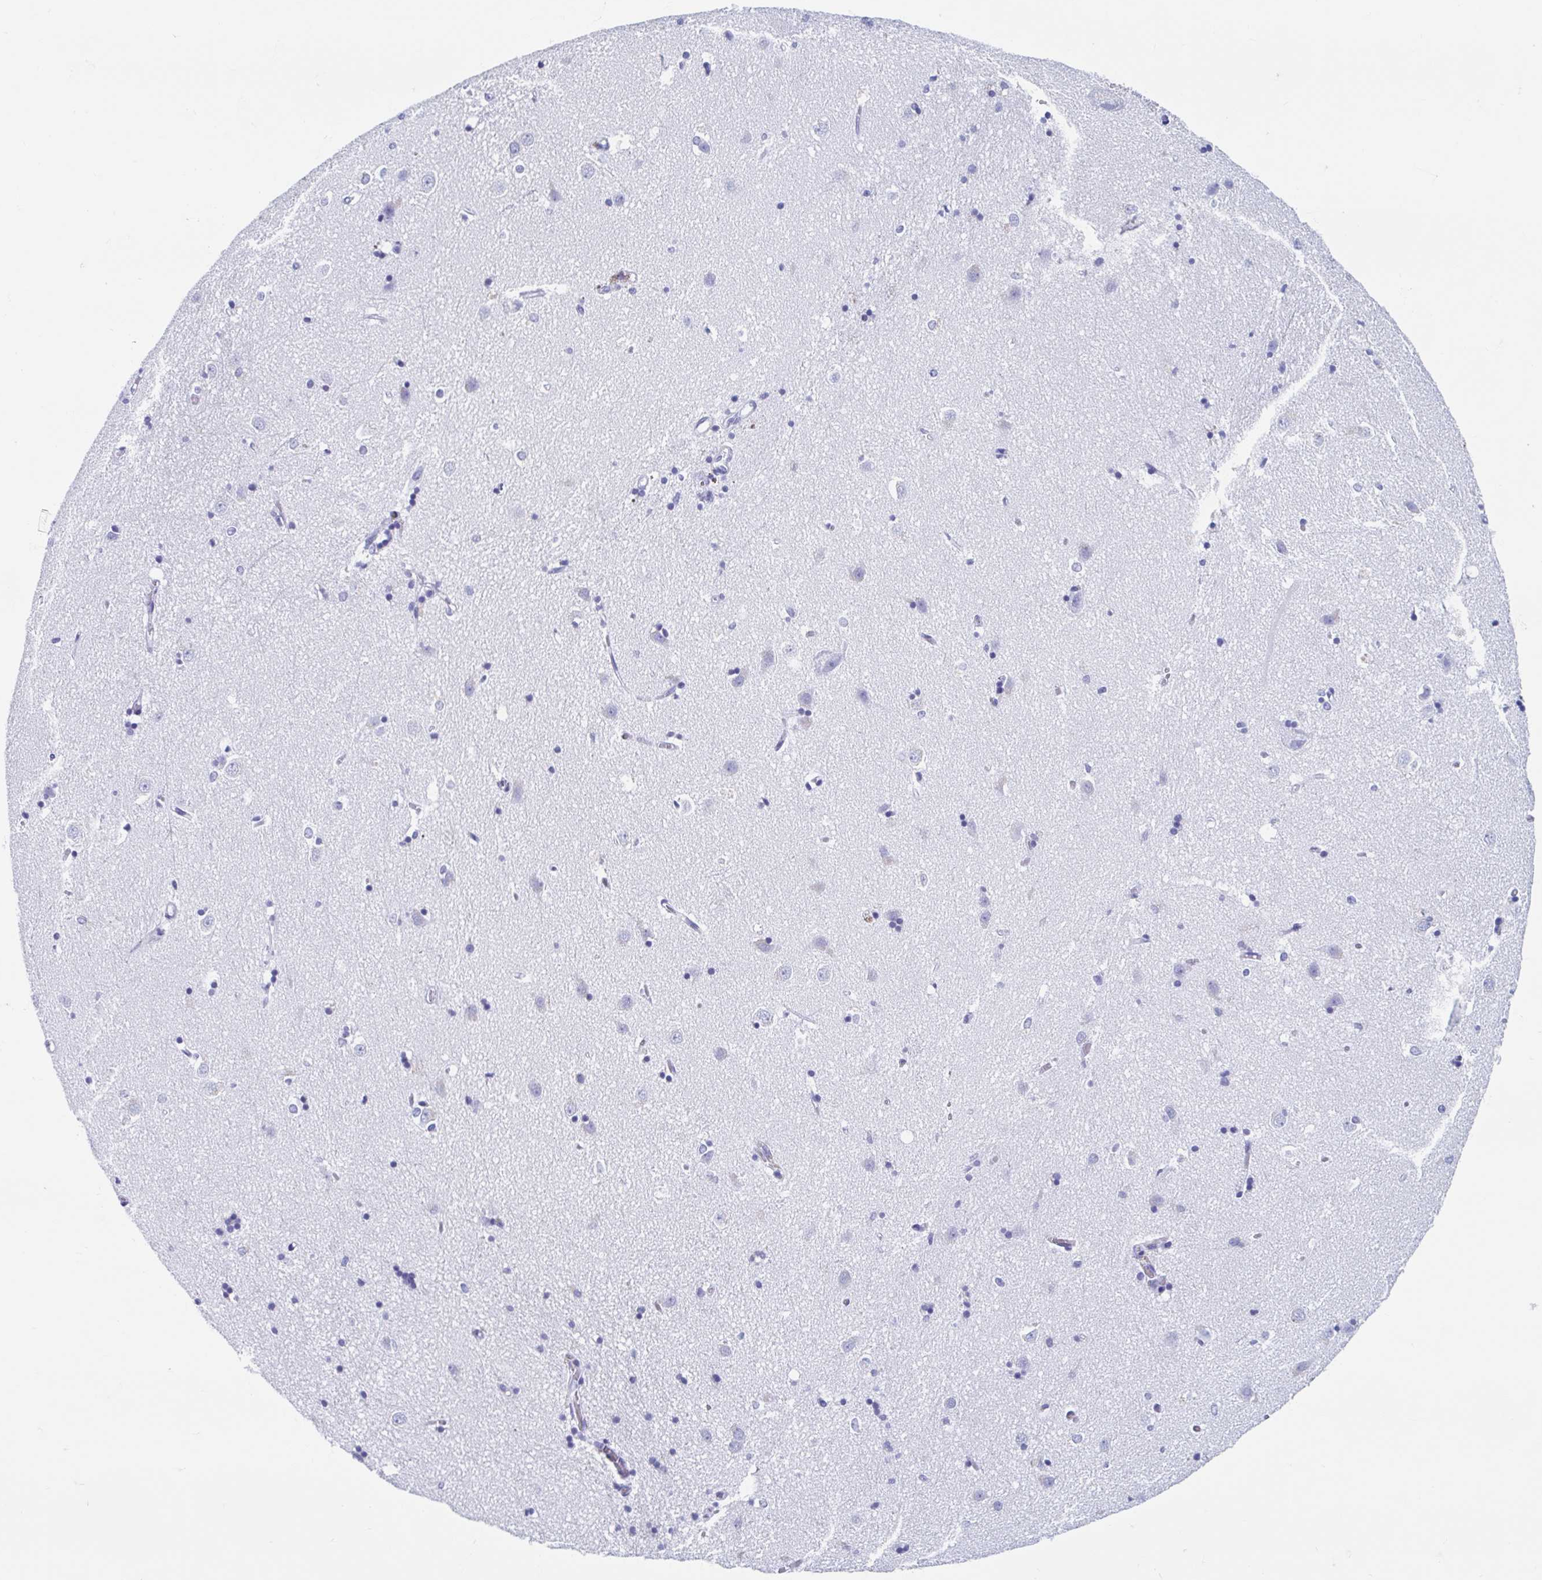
{"staining": {"intensity": "negative", "quantity": "none", "location": "none"}, "tissue": "caudate", "cell_type": "Glial cells", "image_type": "normal", "snomed": [{"axis": "morphology", "description": "Normal tissue, NOS"}, {"axis": "topography", "description": "Lateral ventricle wall"}], "caption": "High power microscopy micrograph of an immunohistochemistry (IHC) micrograph of benign caudate, revealing no significant staining in glial cells.", "gene": "HDGFL1", "patient": {"sex": "male", "age": 54}}